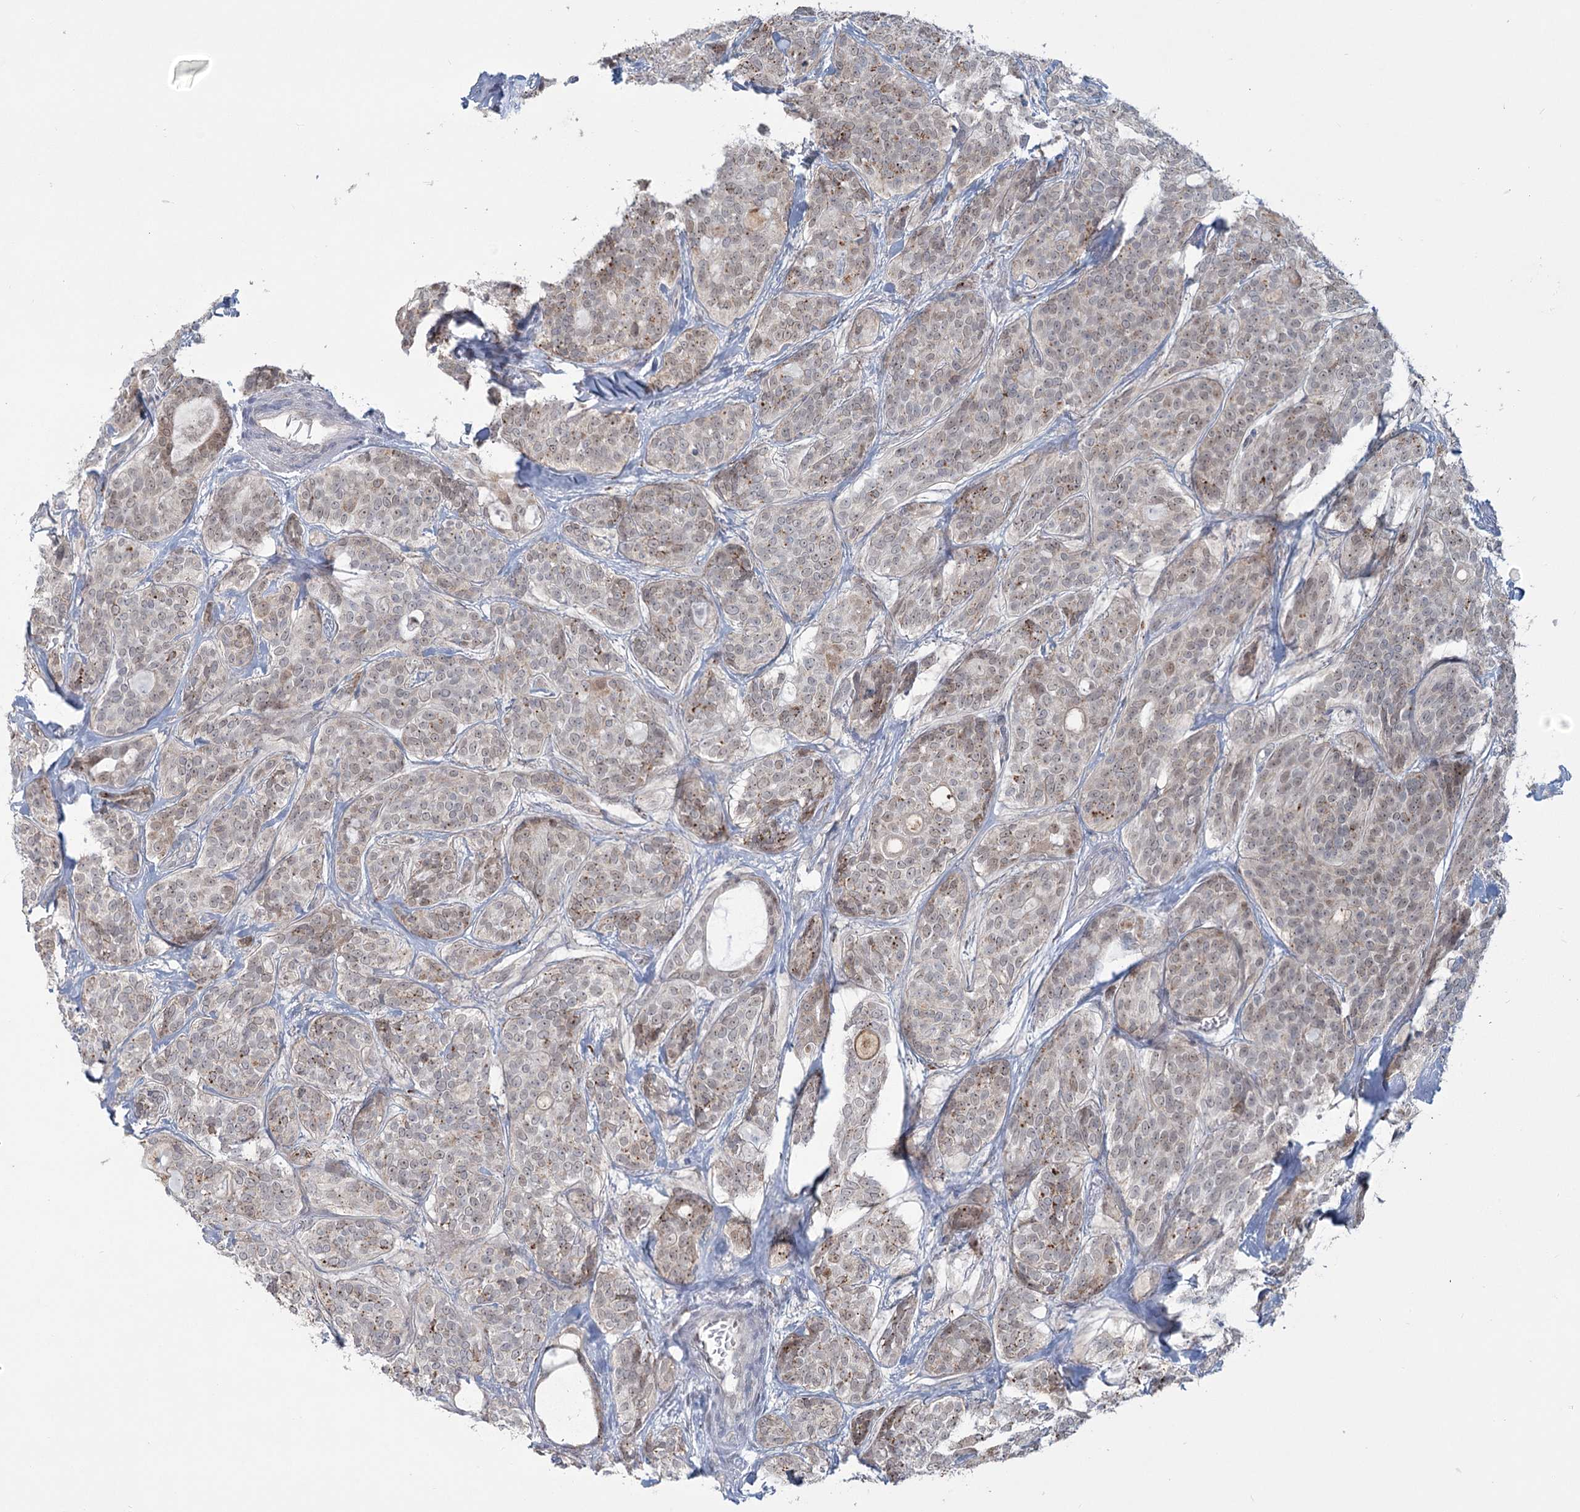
{"staining": {"intensity": "weak", "quantity": "<25%", "location": "nuclear"}, "tissue": "head and neck cancer", "cell_type": "Tumor cells", "image_type": "cancer", "snomed": [{"axis": "morphology", "description": "Adenocarcinoma, NOS"}, {"axis": "topography", "description": "Head-Neck"}], "caption": "Tumor cells are negative for protein expression in human adenocarcinoma (head and neck).", "gene": "MTG1", "patient": {"sex": "male", "age": 66}}